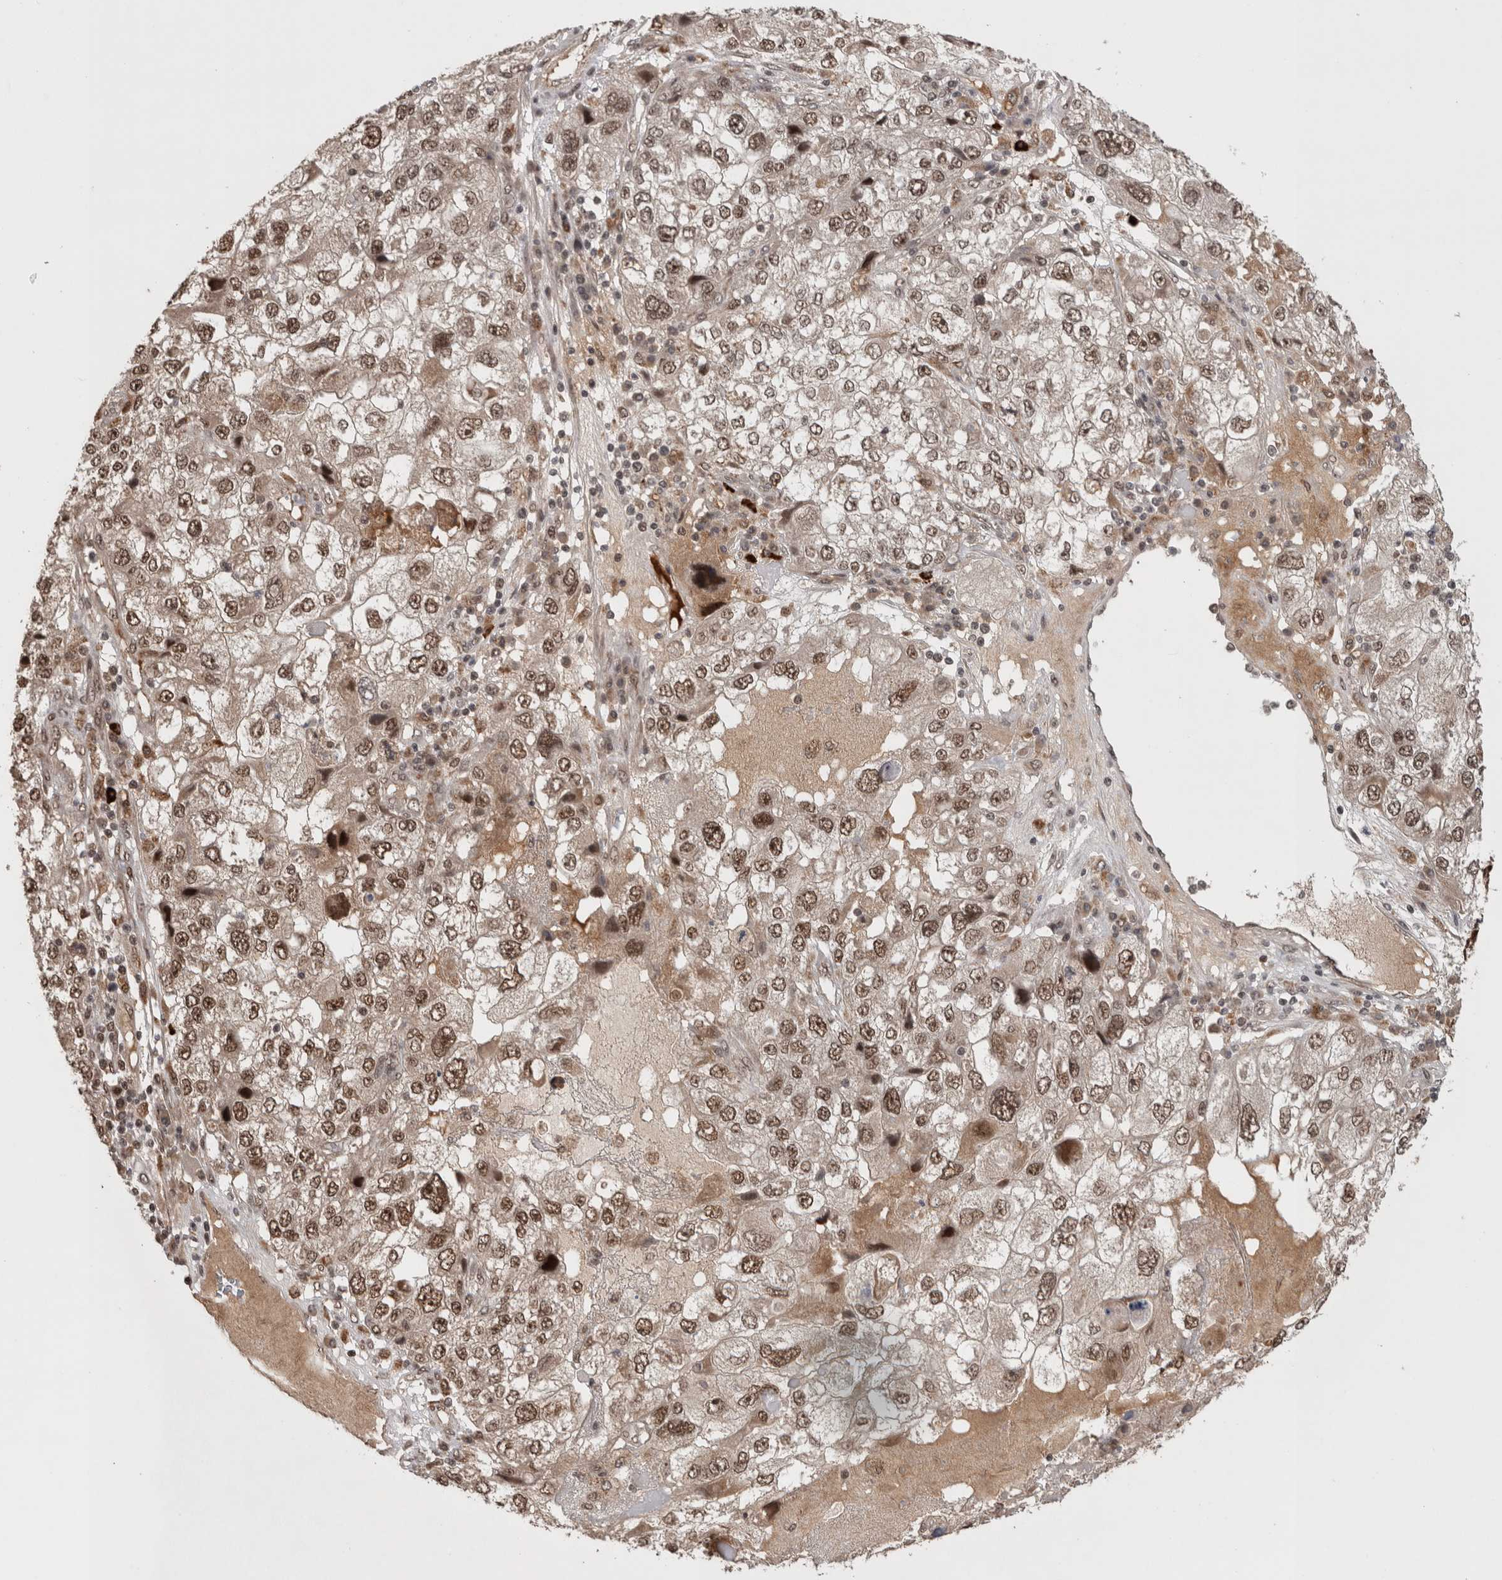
{"staining": {"intensity": "moderate", "quantity": ">75%", "location": "nuclear"}, "tissue": "endometrial cancer", "cell_type": "Tumor cells", "image_type": "cancer", "snomed": [{"axis": "morphology", "description": "Adenocarcinoma, NOS"}, {"axis": "topography", "description": "Endometrium"}], "caption": "A photomicrograph of endometrial adenocarcinoma stained for a protein demonstrates moderate nuclear brown staining in tumor cells.", "gene": "MPHOSPH6", "patient": {"sex": "female", "age": 49}}